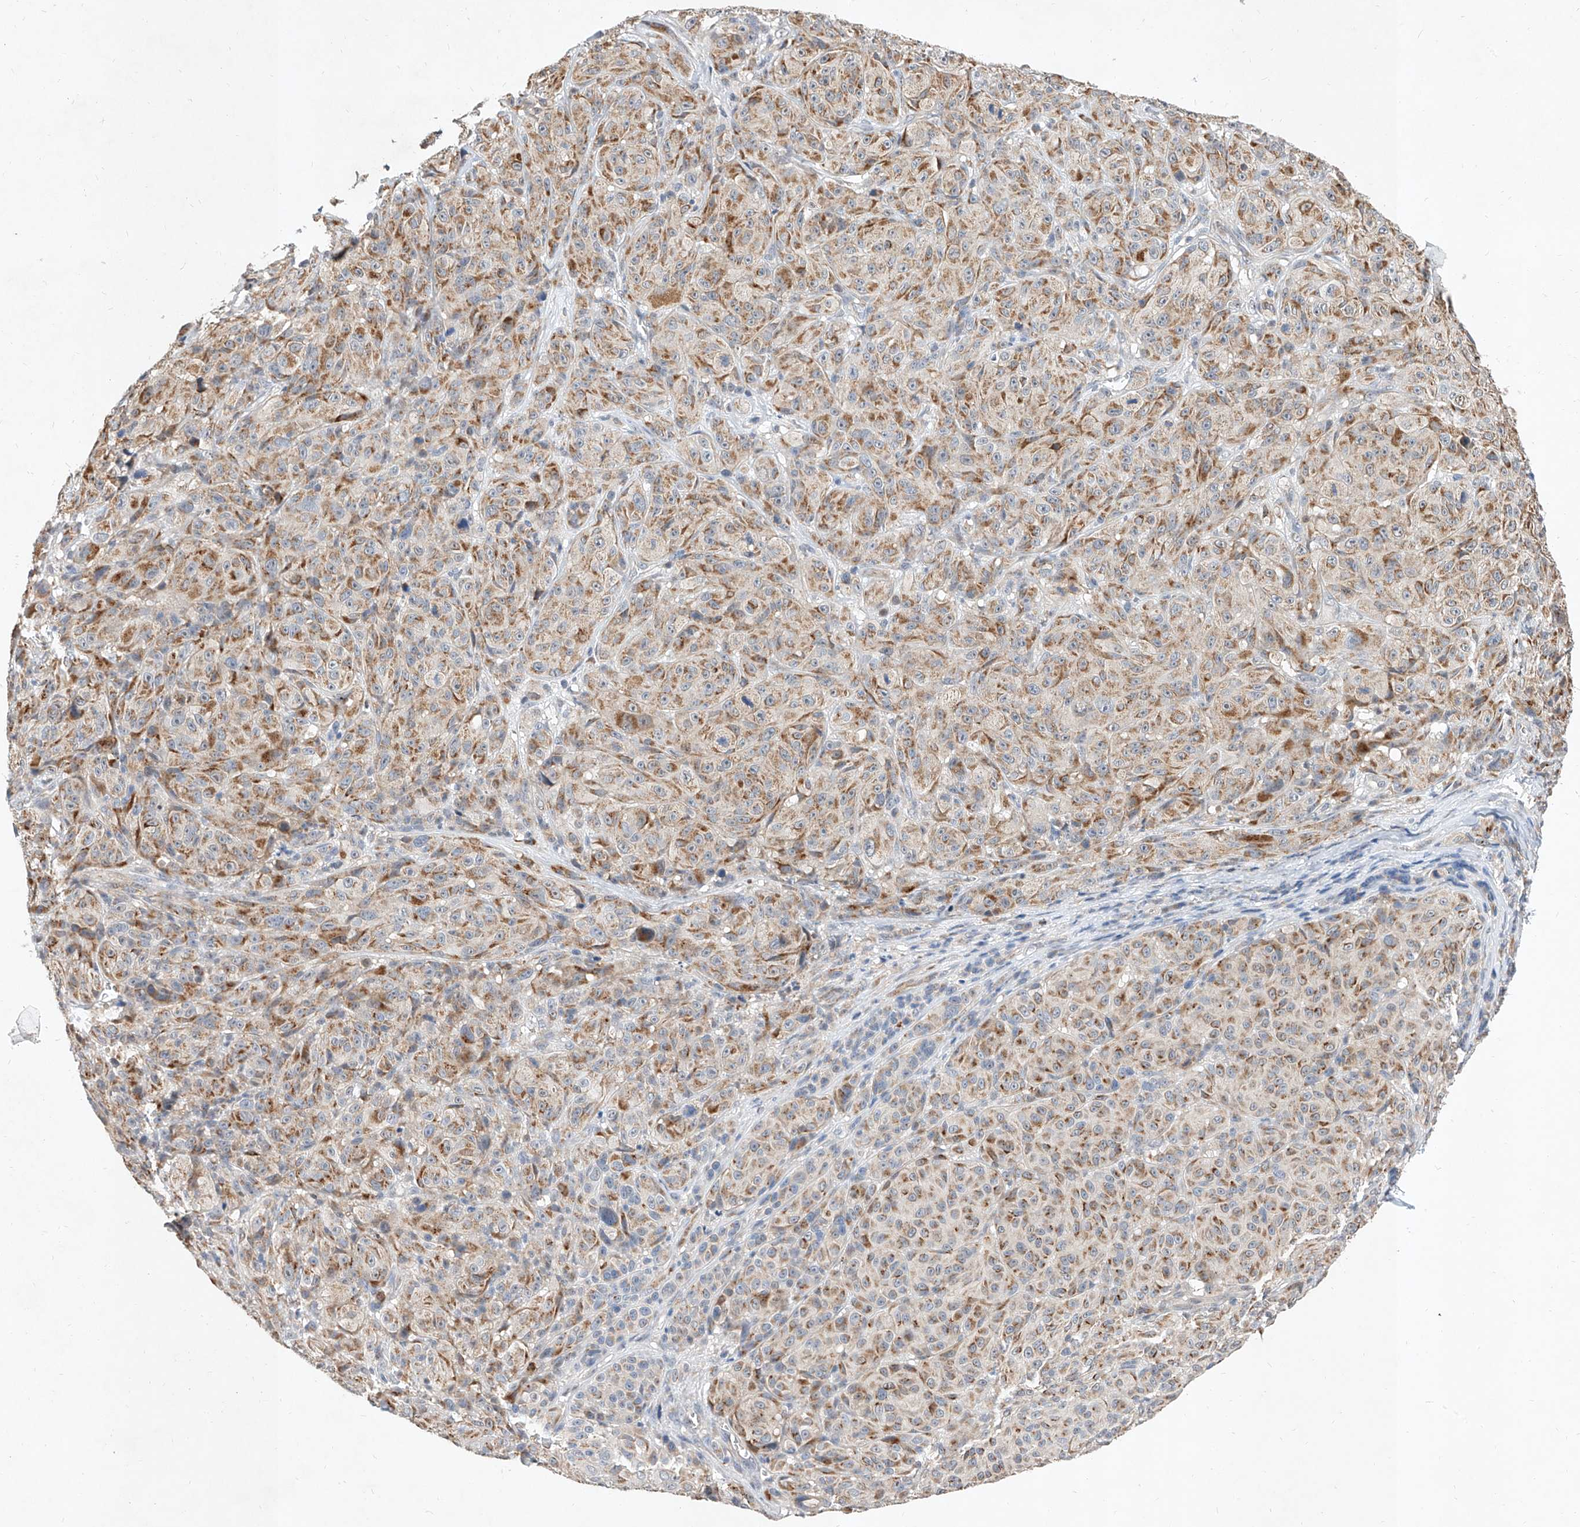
{"staining": {"intensity": "moderate", "quantity": ">75%", "location": "cytoplasmic/membranous"}, "tissue": "melanoma", "cell_type": "Tumor cells", "image_type": "cancer", "snomed": [{"axis": "morphology", "description": "Malignant melanoma, NOS"}, {"axis": "topography", "description": "Skin"}], "caption": "Brown immunohistochemical staining in melanoma reveals moderate cytoplasmic/membranous expression in approximately >75% of tumor cells.", "gene": "MFSD4B", "patient": {"sex": "male", "age": 73}}